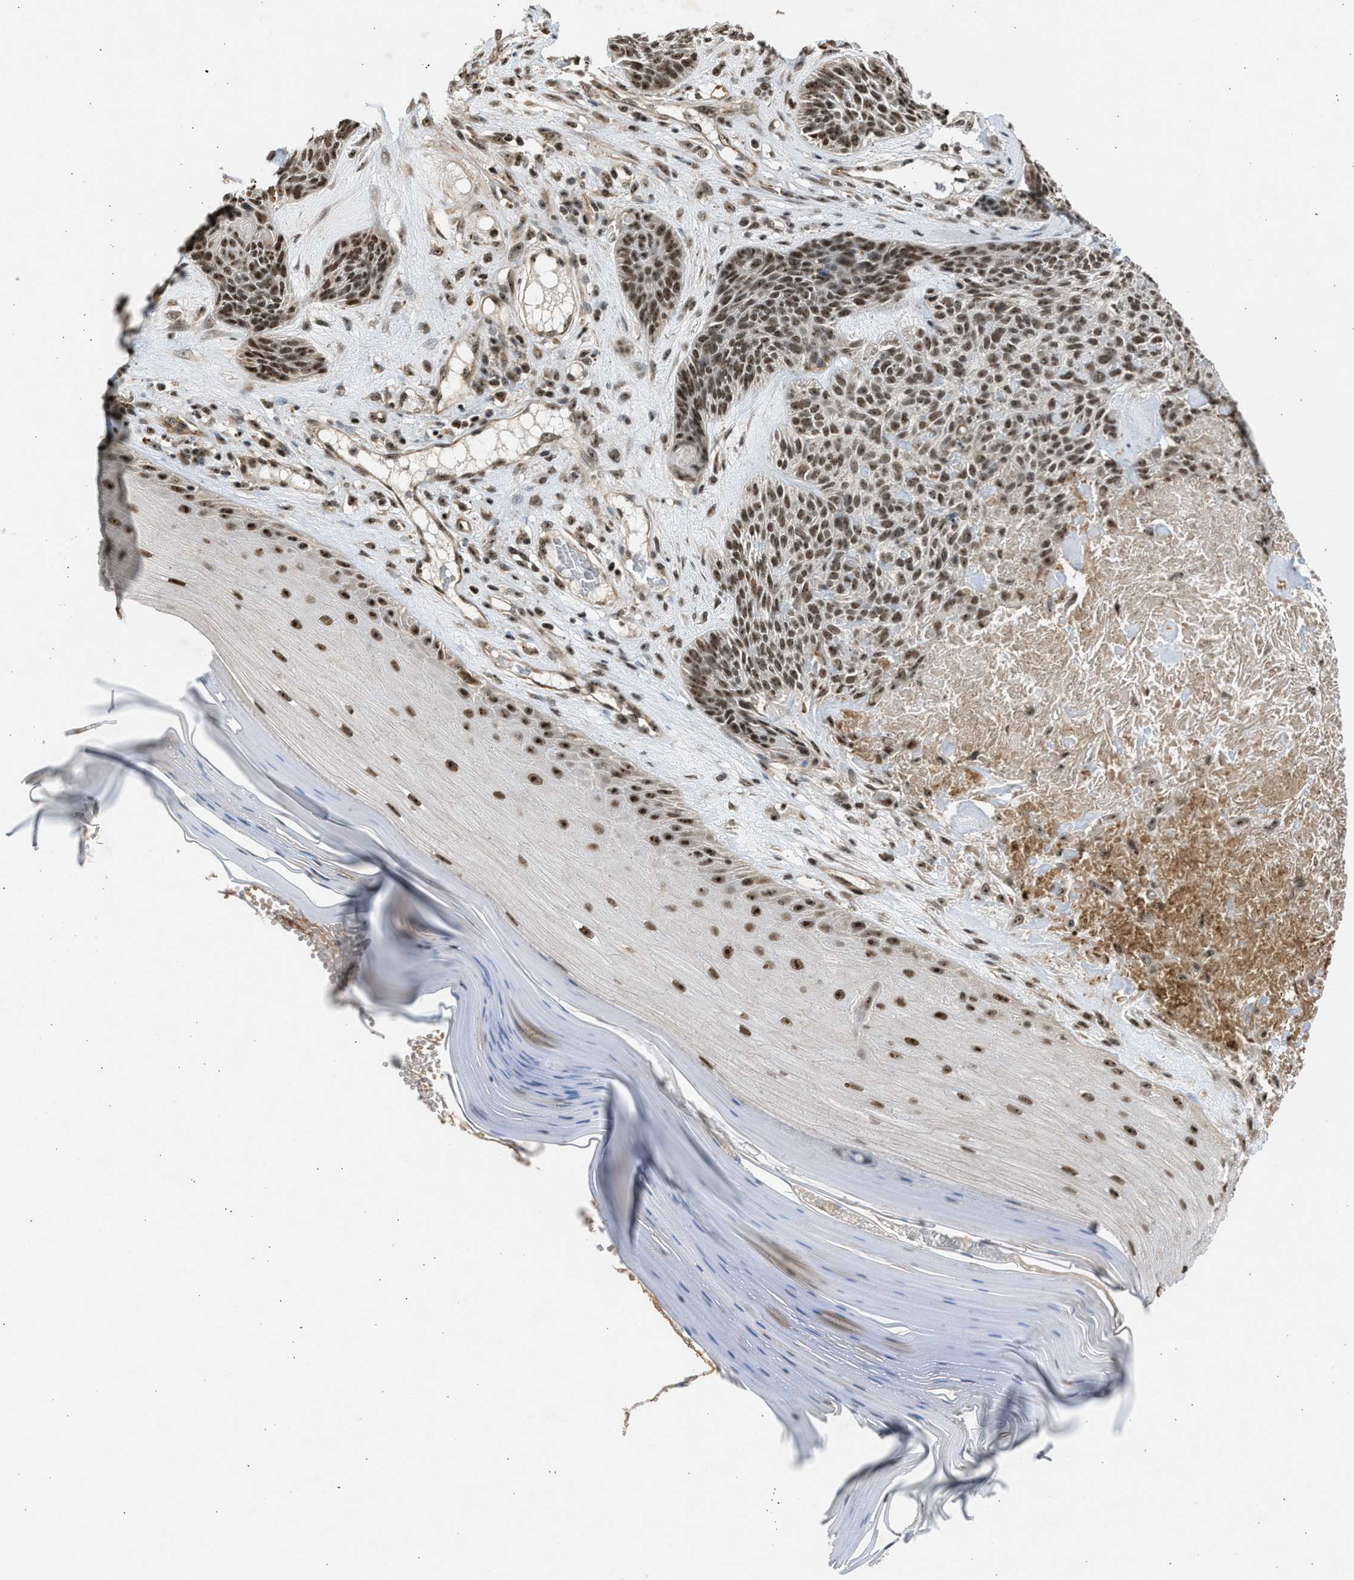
{"staining": {"intensity": "moderate", "quantity": ">75%", "location": "nuclear"}, "tissue": "skin cancer", "cell_type": "Tumor cells", "image_type": "cancer", "snomed": [{"axis": "morphology", "description": "Basal cell carcinoma"}, {"axis": "topography", "description": "Skin"}], "caption": "Brown immunohistochemical staining in human skin basal cell carcinoma demonstrates moderate nuclear positivity in about >75% of tumor cells.", "gene": "TFDP2", "patient": {"sex": "male", "age": 55}}